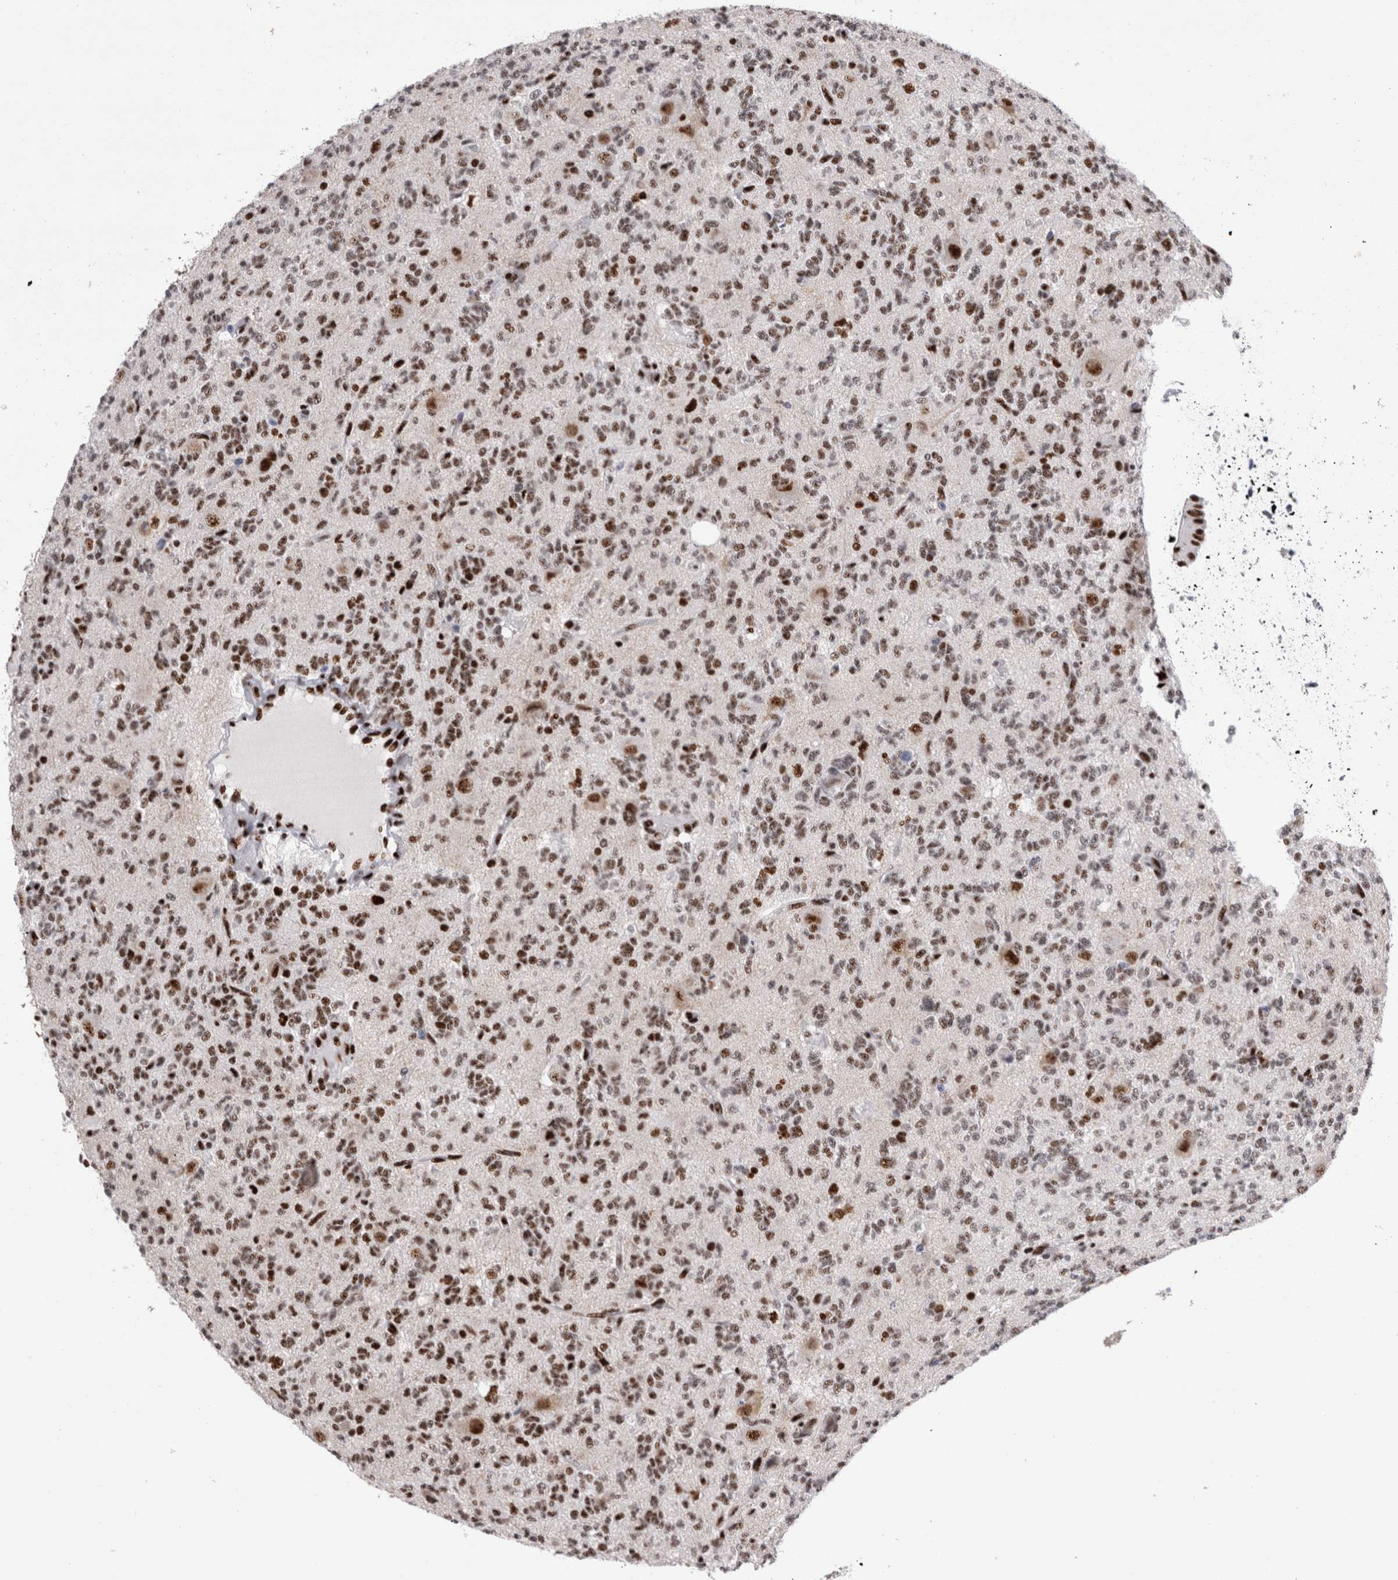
{"staining": {"intensity": "strong", "quantity": ">75%", "location": "nuclear"}, "tissue": "glioma", "cell_type": "Tumor cells", "image_type": "cancer", "snomed": [{"axis": "morphology", "description": "Glioma, malignant, High grade"}, {"axis": "topography", "description": "Brain"}], "caption": "Tumor cells show strong nuclear staining in about >75% of cells in glioma.", "gene": "RBM6", "patient": {"sex": "female", "age": 62}}